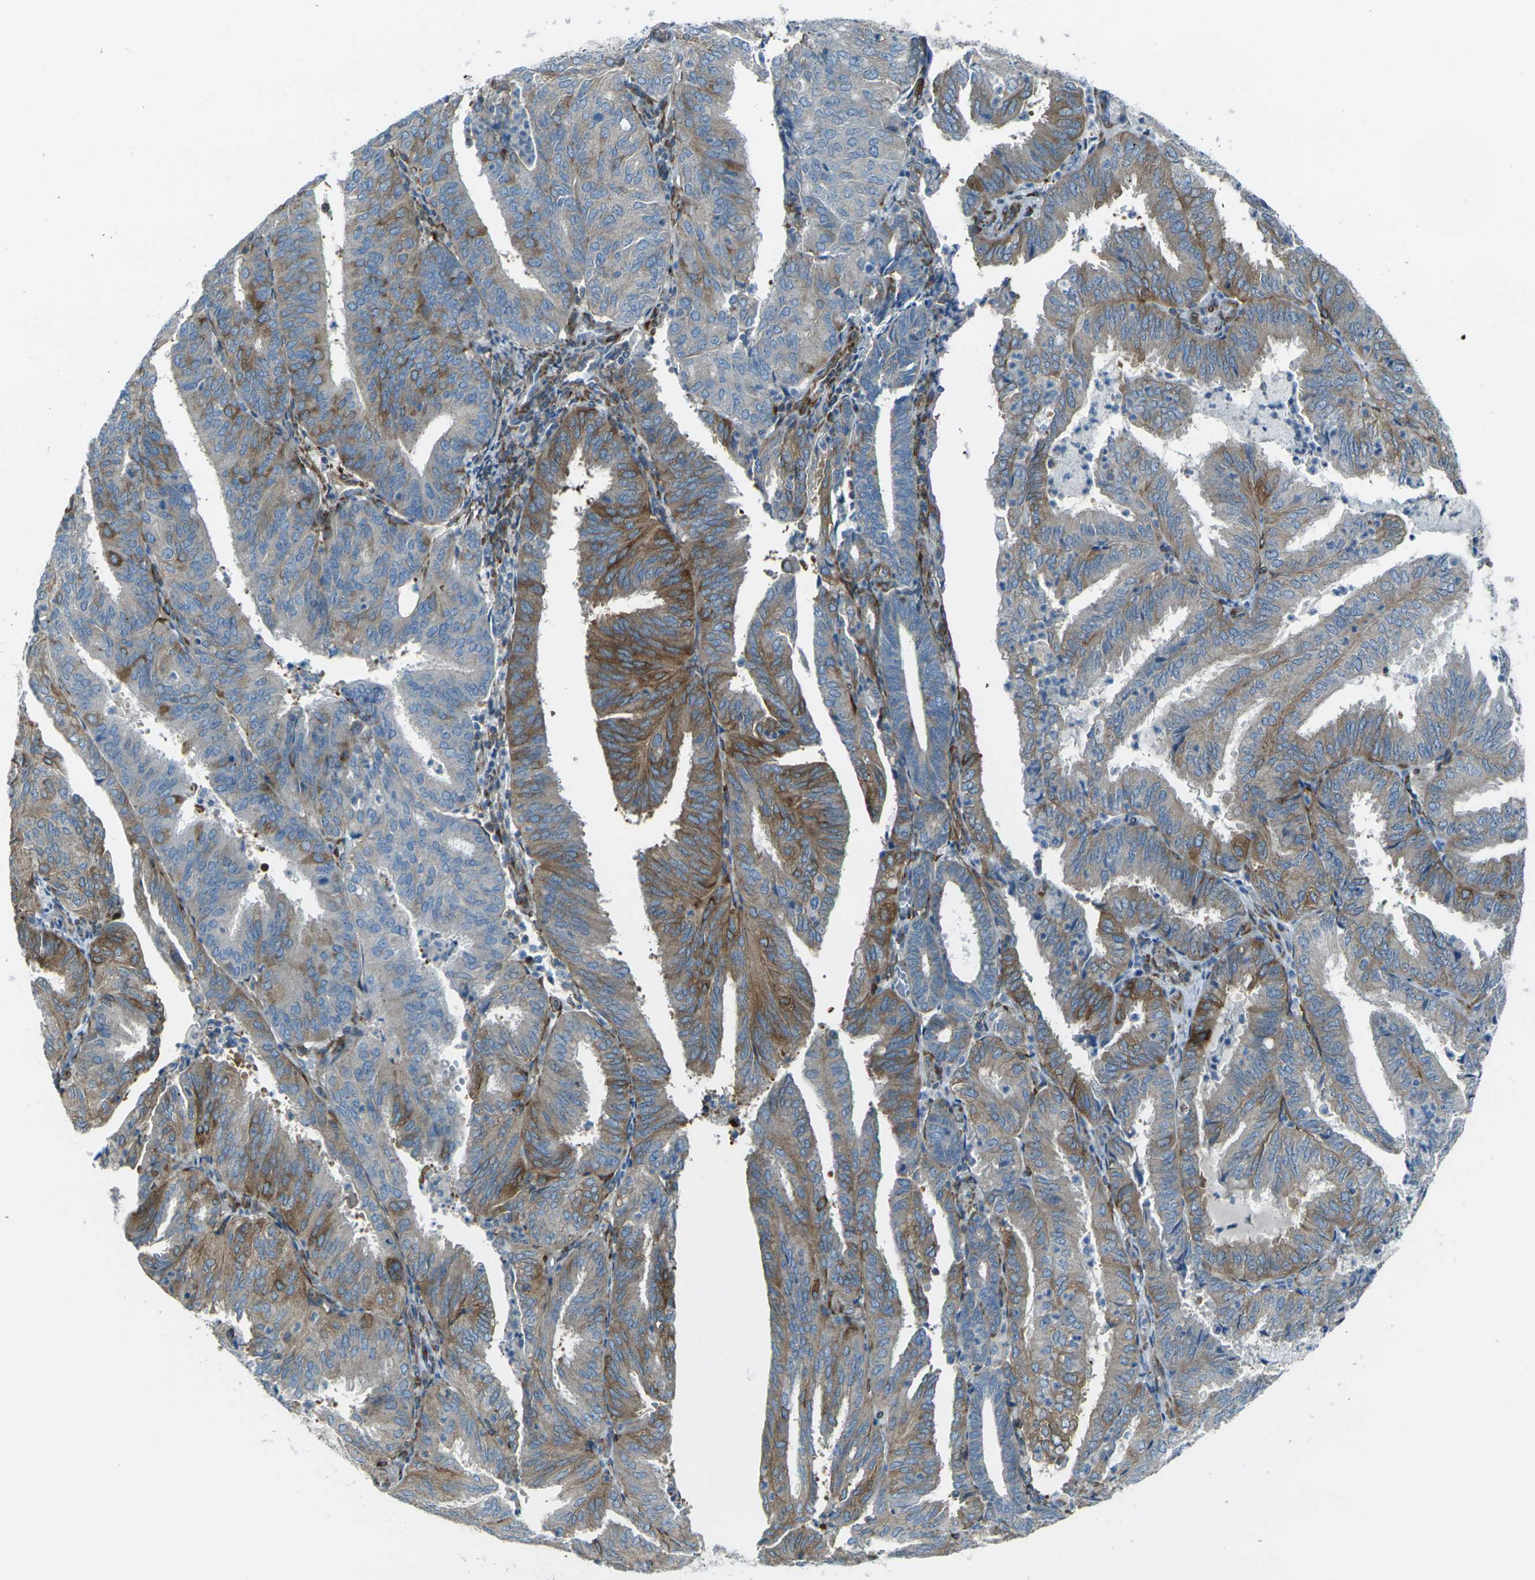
{"staining": {"intensity": "moderate", "quantity": "25%-75%", "location": "cytoplasmic/membranous"}, "tissue": "endometrial cancer", "cell_type": "Tumor cells", "image_type": "cancer", "snomed": [{"axis": "morphology", "description": "Adenocarcinoma, NOS"}, {"axis": "topography", "description": "Uterus"}], "caption": "Immunohistochemical staining of human endometrial cancer (adenocarcinoma) displays medium levels of moderate cytoplasmic/membranous protein positivity in approximately 25%-75% of tumor cells.", "gene": "CELSR2", "patient": {"sex": "female", "age": 60}}